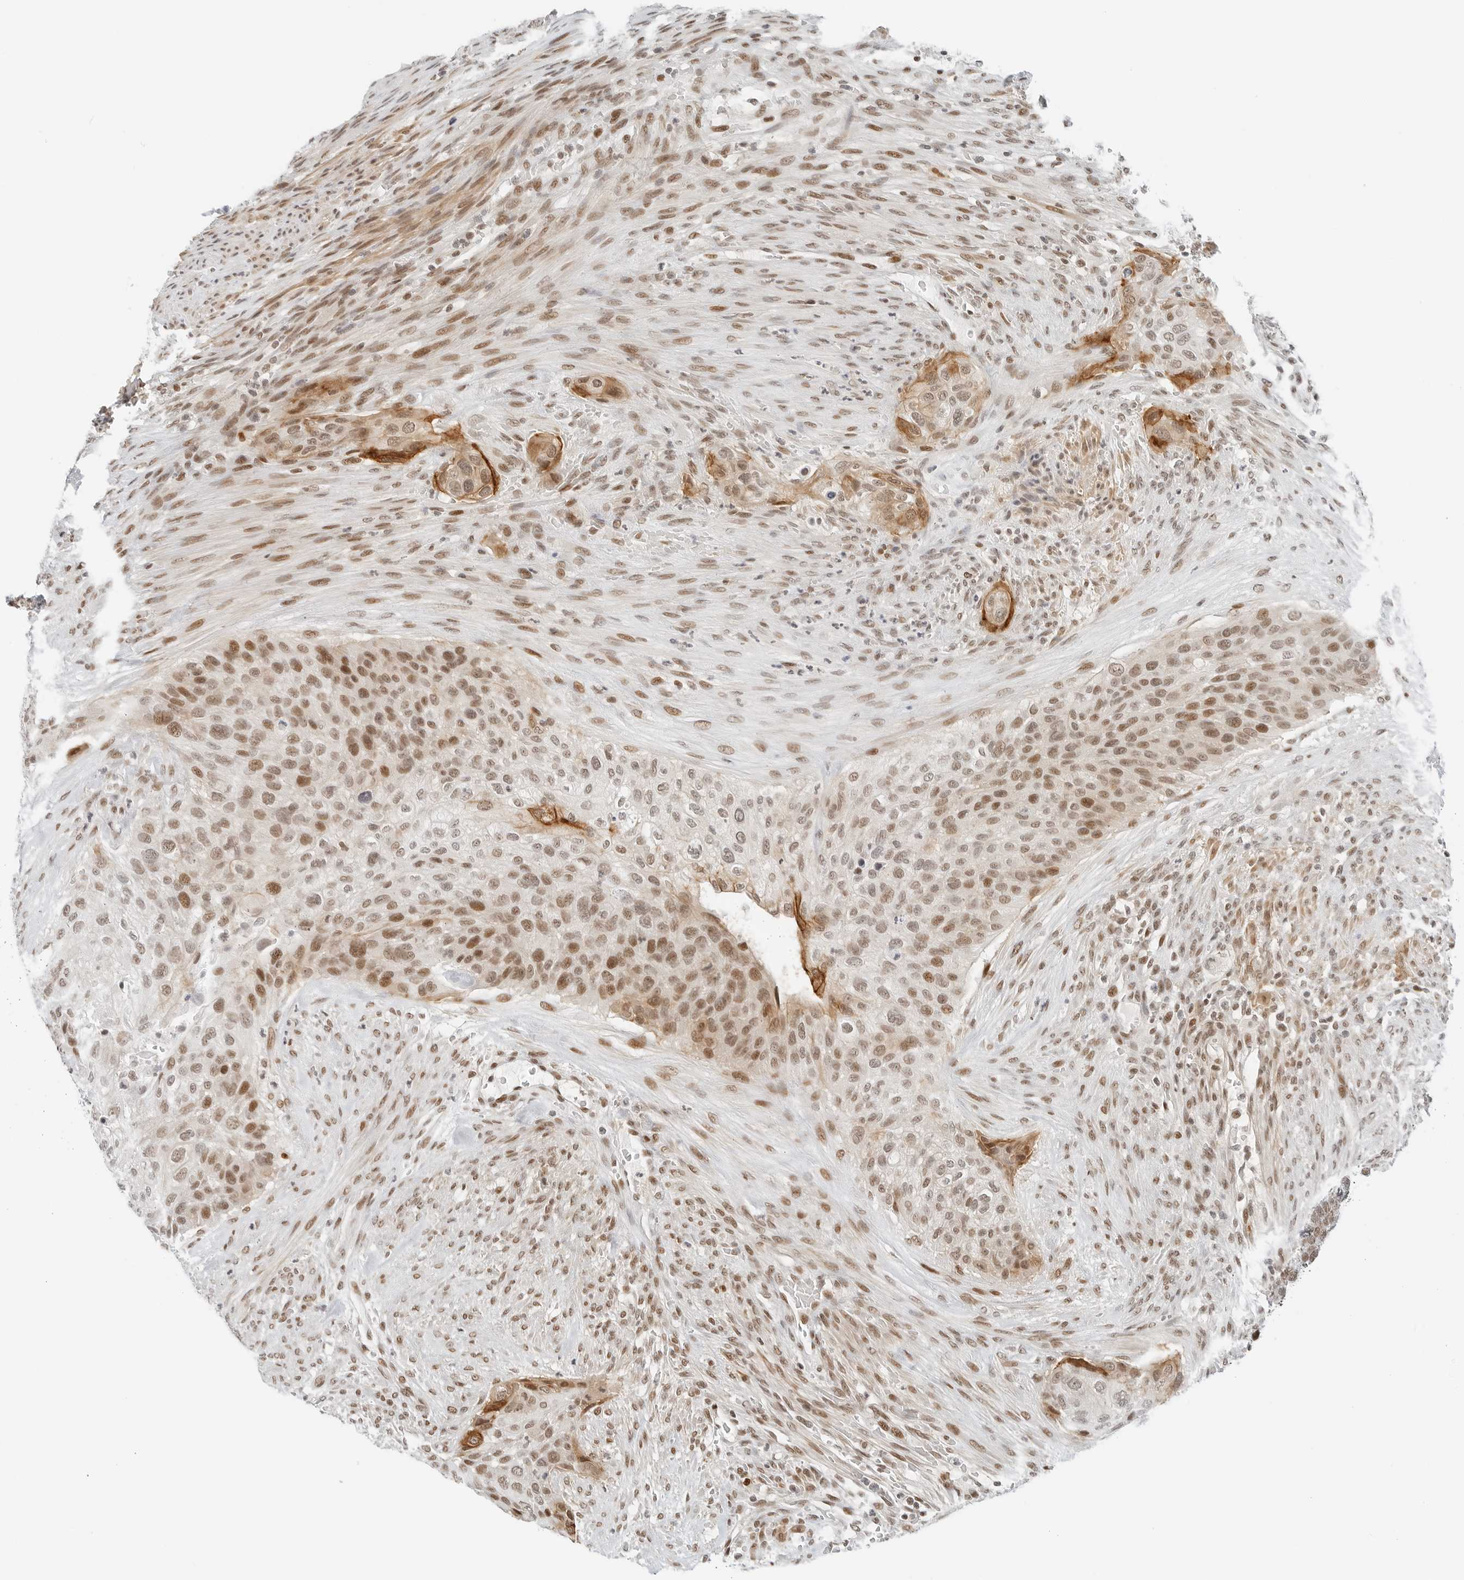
{"staining": {"intensity": "moderate", "quantity": ">75%", "location": "cytoplasmic/membranous,nuclear"}, "tissue": "urothelial cancer", "cell_type": "Tumor cells", "image_type": "cancer", "snomed": [{"axis": "morphology", "description": "Urothelial carcinoma, High grade"}, {"axis": "topography", "description": "Urinary bladder"}], "caption": "Urothelial cancer stained with immunohistochemistry (IHC) demonstrates moderate cytoplasmic/membranous and nuclear staining in about >75% of tumor cells.", "gene": "CRTC2", "patient": {"sex": "male", "age": 35}}